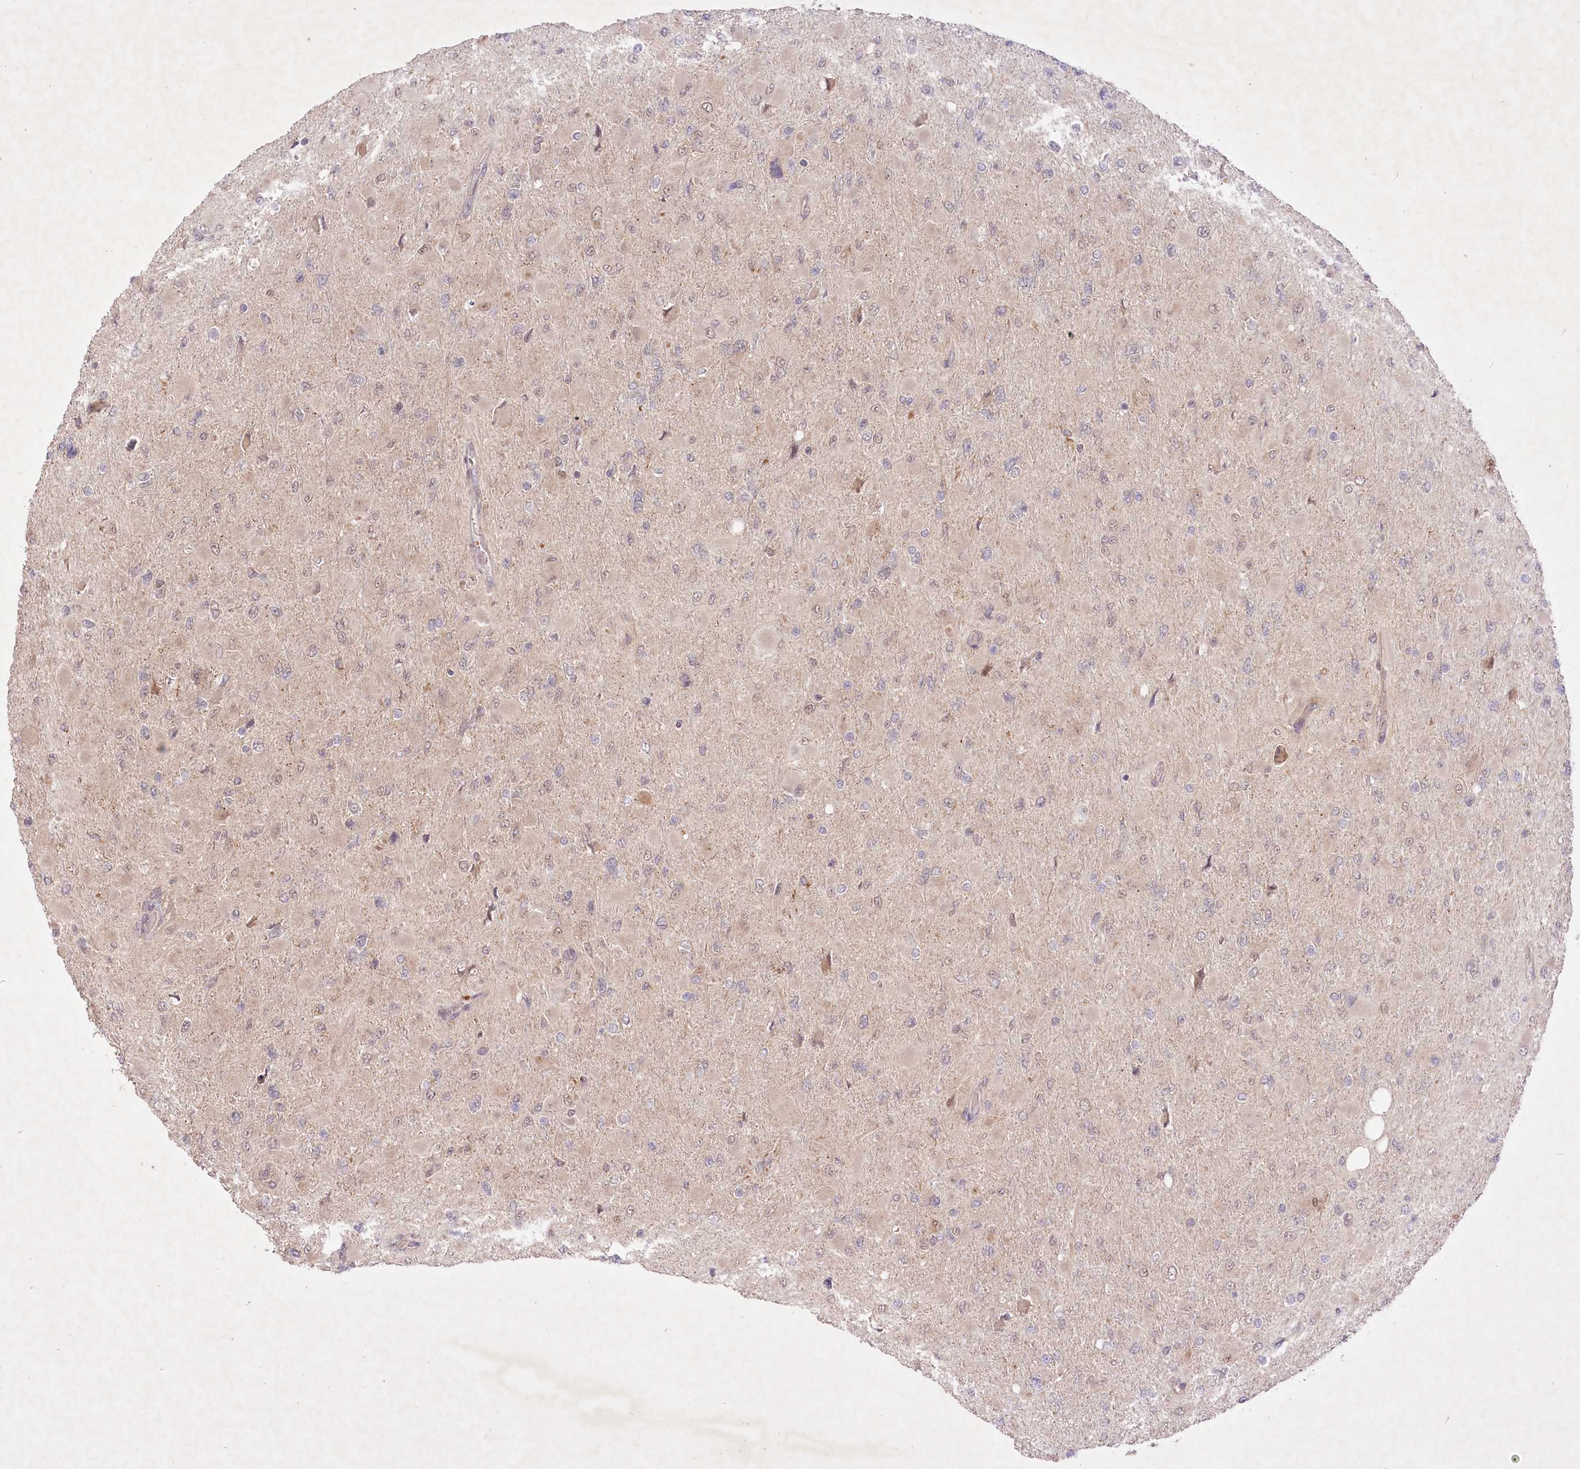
{"staining": {"intensity": "weak", "quantity": "<25%", "location": "cytoplasmic/membranous,nuclear"}, "tissue": "glioma", "cell_type": "Tumor cells", "image_type": "cancer", "snomed": [{"axis": "morphology", "description": "Glioma, malignant, High grade"}, {"axis": "topography", "description": "Cerebral cortex"}], "caption": "Glioma was stained to show a protein in brown. There is no significant positivity in tumor cells. (DAB immunohistochemistry, high magnification).", "gene": "HELT", "patient": {"sex": "female", "age": 36}}